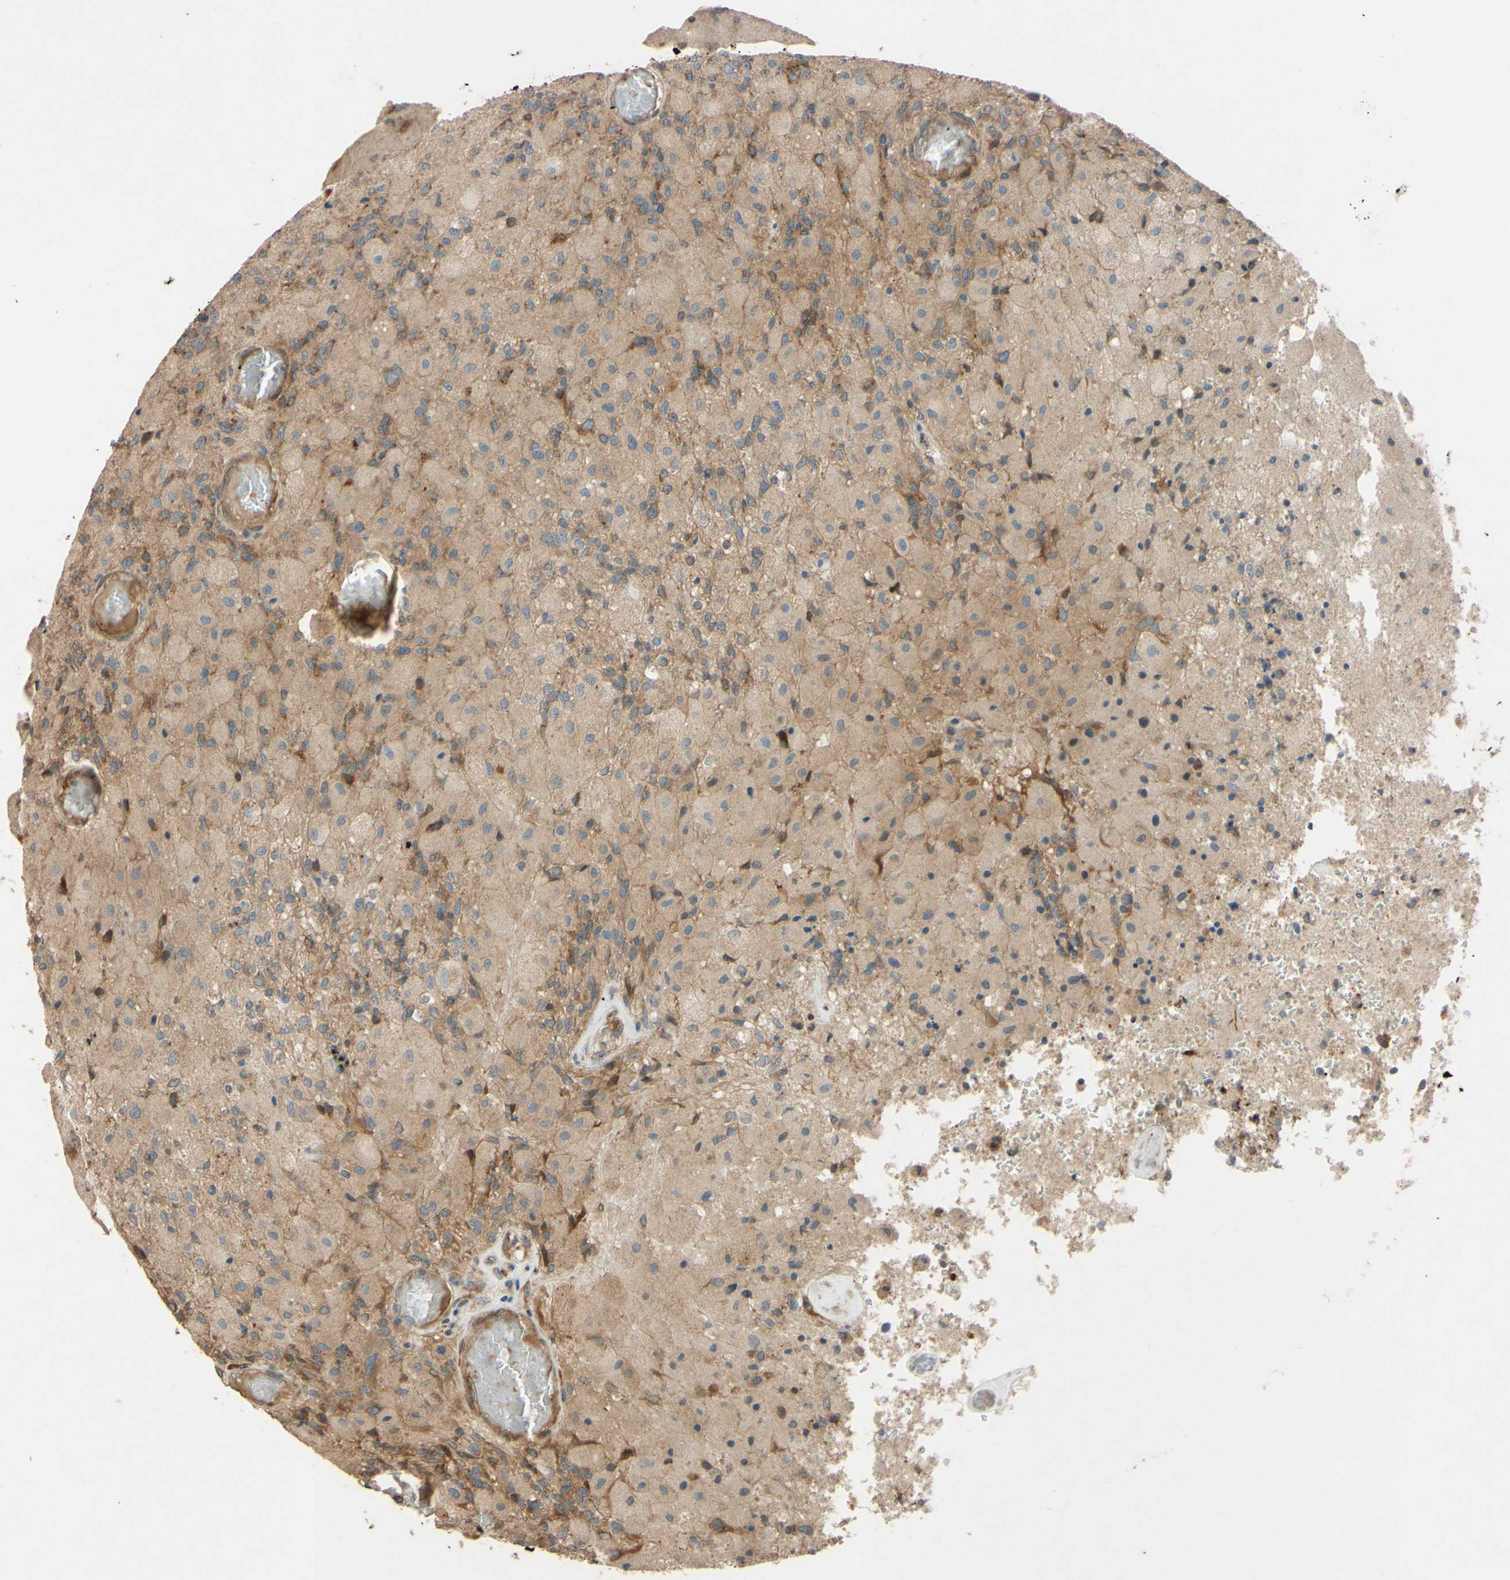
{"staining": {"intensity": "moderate", "quantity": ">75%", "location": "cytoplasmic/membranous"}, "tissue": "glioma", "cell_type": "Tumor cells", "image_type": "cancer", "snomed": [{"axis": "morphology", "description": "Normal tissue, NOS"}, {"axis": "morphology", "description": "Glioma, malignant, High grade"}, {"axis": "topography", "description": "Cerebral cortex"}], "caption": "An immunohistochemistry photomicrograph of tumor tissue is shown. Protein staining in brown labels moderate cytoplasmic/membranous positivity in malignant glioma (high-grade) within tumor cells. The staining is performed using DAB brown chromogen to label protein expression. The nuclei are counter-stained blue using hematoxylin.", "gene": "PTPRU", "patient": {"sex": "male", "age": 77}}